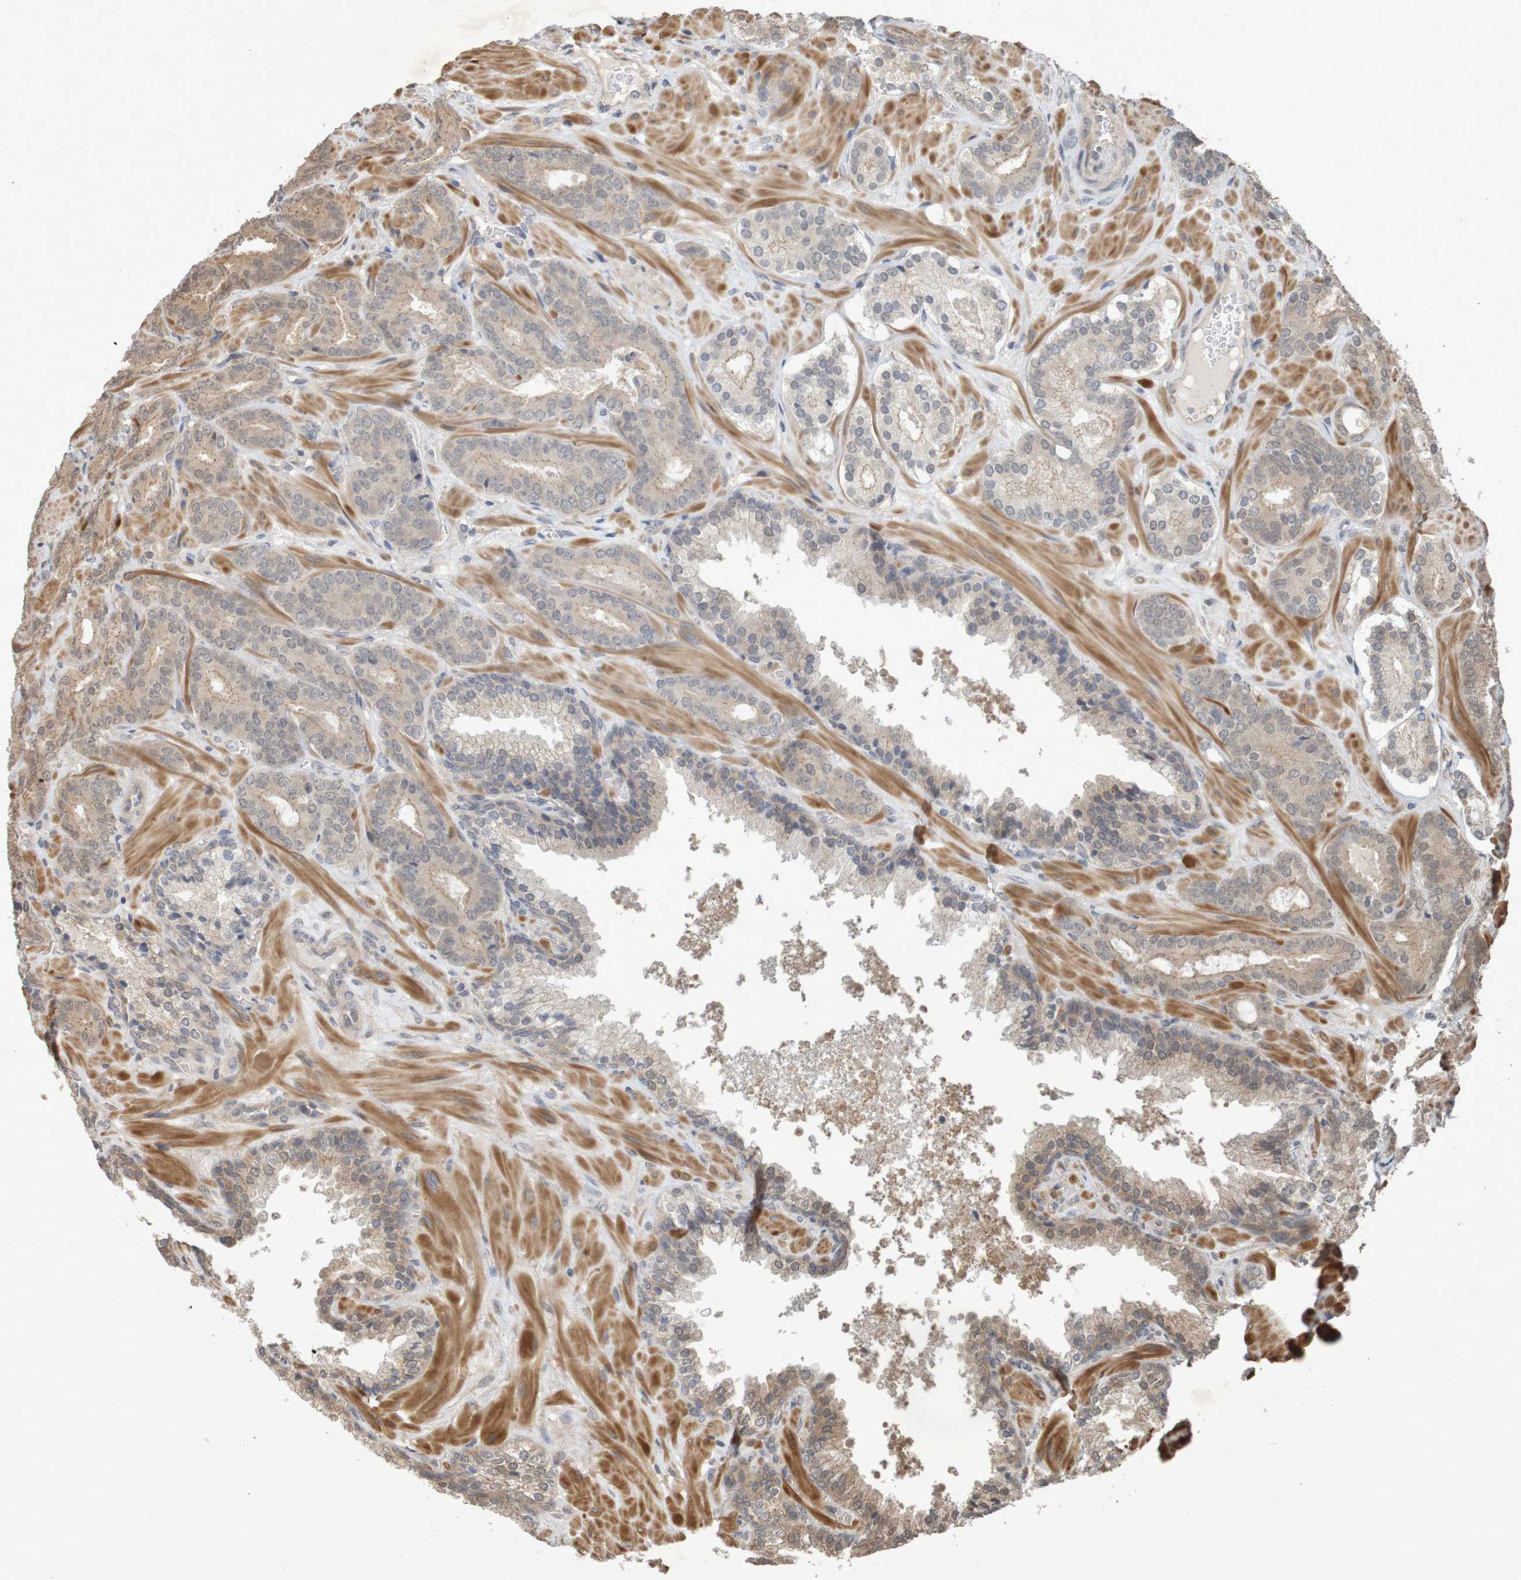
{"staining": {"intensity": "weak", "quantity": ">75%", "location": "cytoplasmic/membranous"}, "tissue": "prostate cancer", "cell_type": "Tumor cells", "image_type": "cancer", "snomed": [{"axis": "morphology", "description": "Adenocarcinoma, Low grade"}, {"axis": "topography", "description": "Prostate"}], "caption": "The histopathology image displays a brown stain indicating the presence of a protein in the cytoplasmic/membranous of tumor cells in prostate low-grade adenocarcinoma.", "gene": "ARHGEF11", "patient": {"sex": "male", "age": 63}}